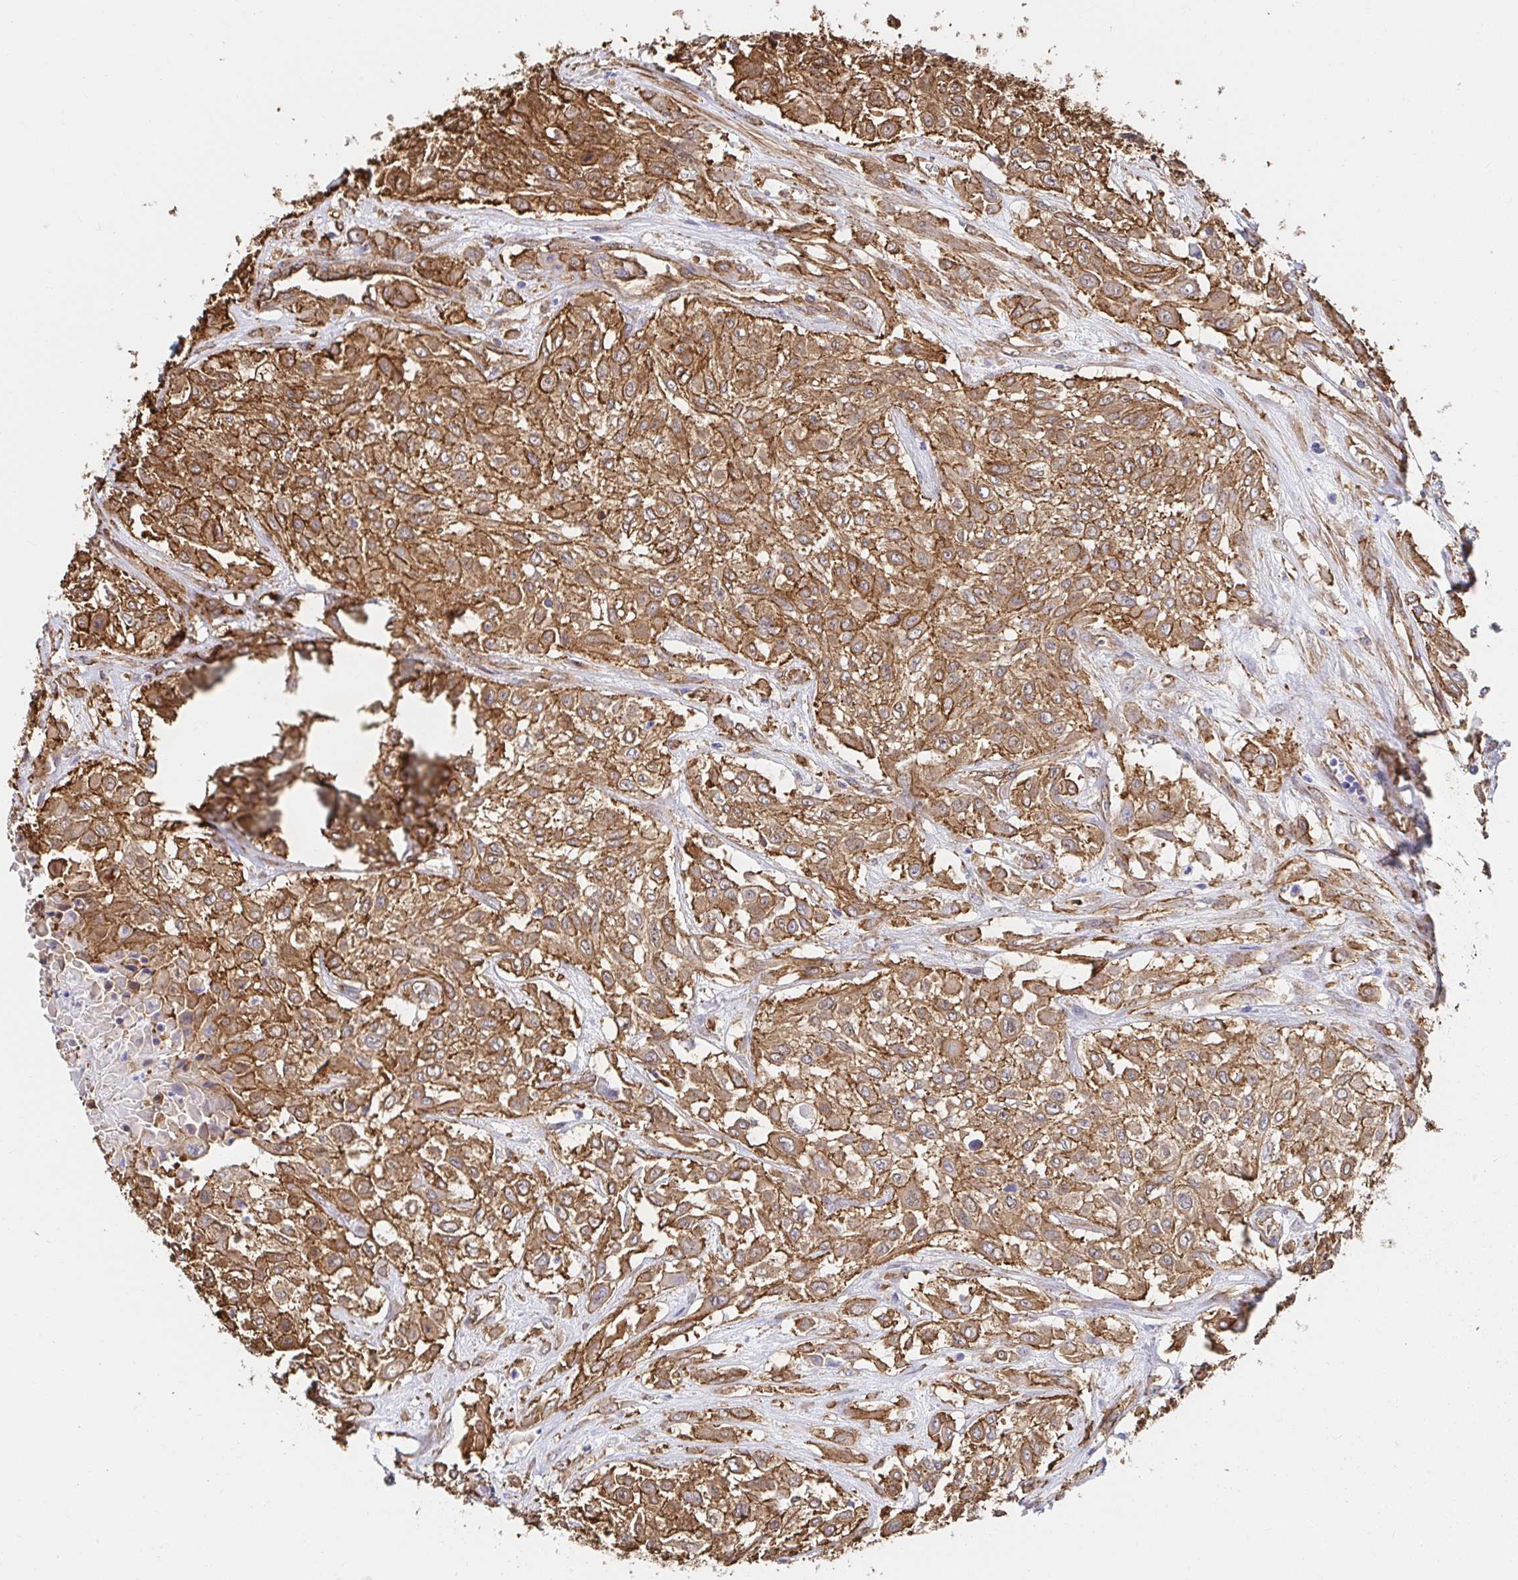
{"staining": {"intensity": "moderate", "quantity": ">75%", "location": "cytoplasmic/membranous"}, "tissue": "urothelial cancer", "cell_type": "Tumor cells", "image_type": "cancer", "snomed": [{"axis": "morphology", "description": "Urothelial carcinoma, High grade"}, {"axis": "topography", "description": "Urinary bladder"}], "caption": "Immunohistochemistry (IHC) of human urothelial carcinoma (high-grade) shows medium levels of moderate cytoplasmic/membranous positivity in approximately >75% of tumor cells. The staining was performed using DAB (3,3'-diaminobenzidine), with brown indicating positive protein expression. Nuclei are stained blue with hematoxylin.", "gene": "CTTN", "patient": {"sex": "male", "age": 57}}